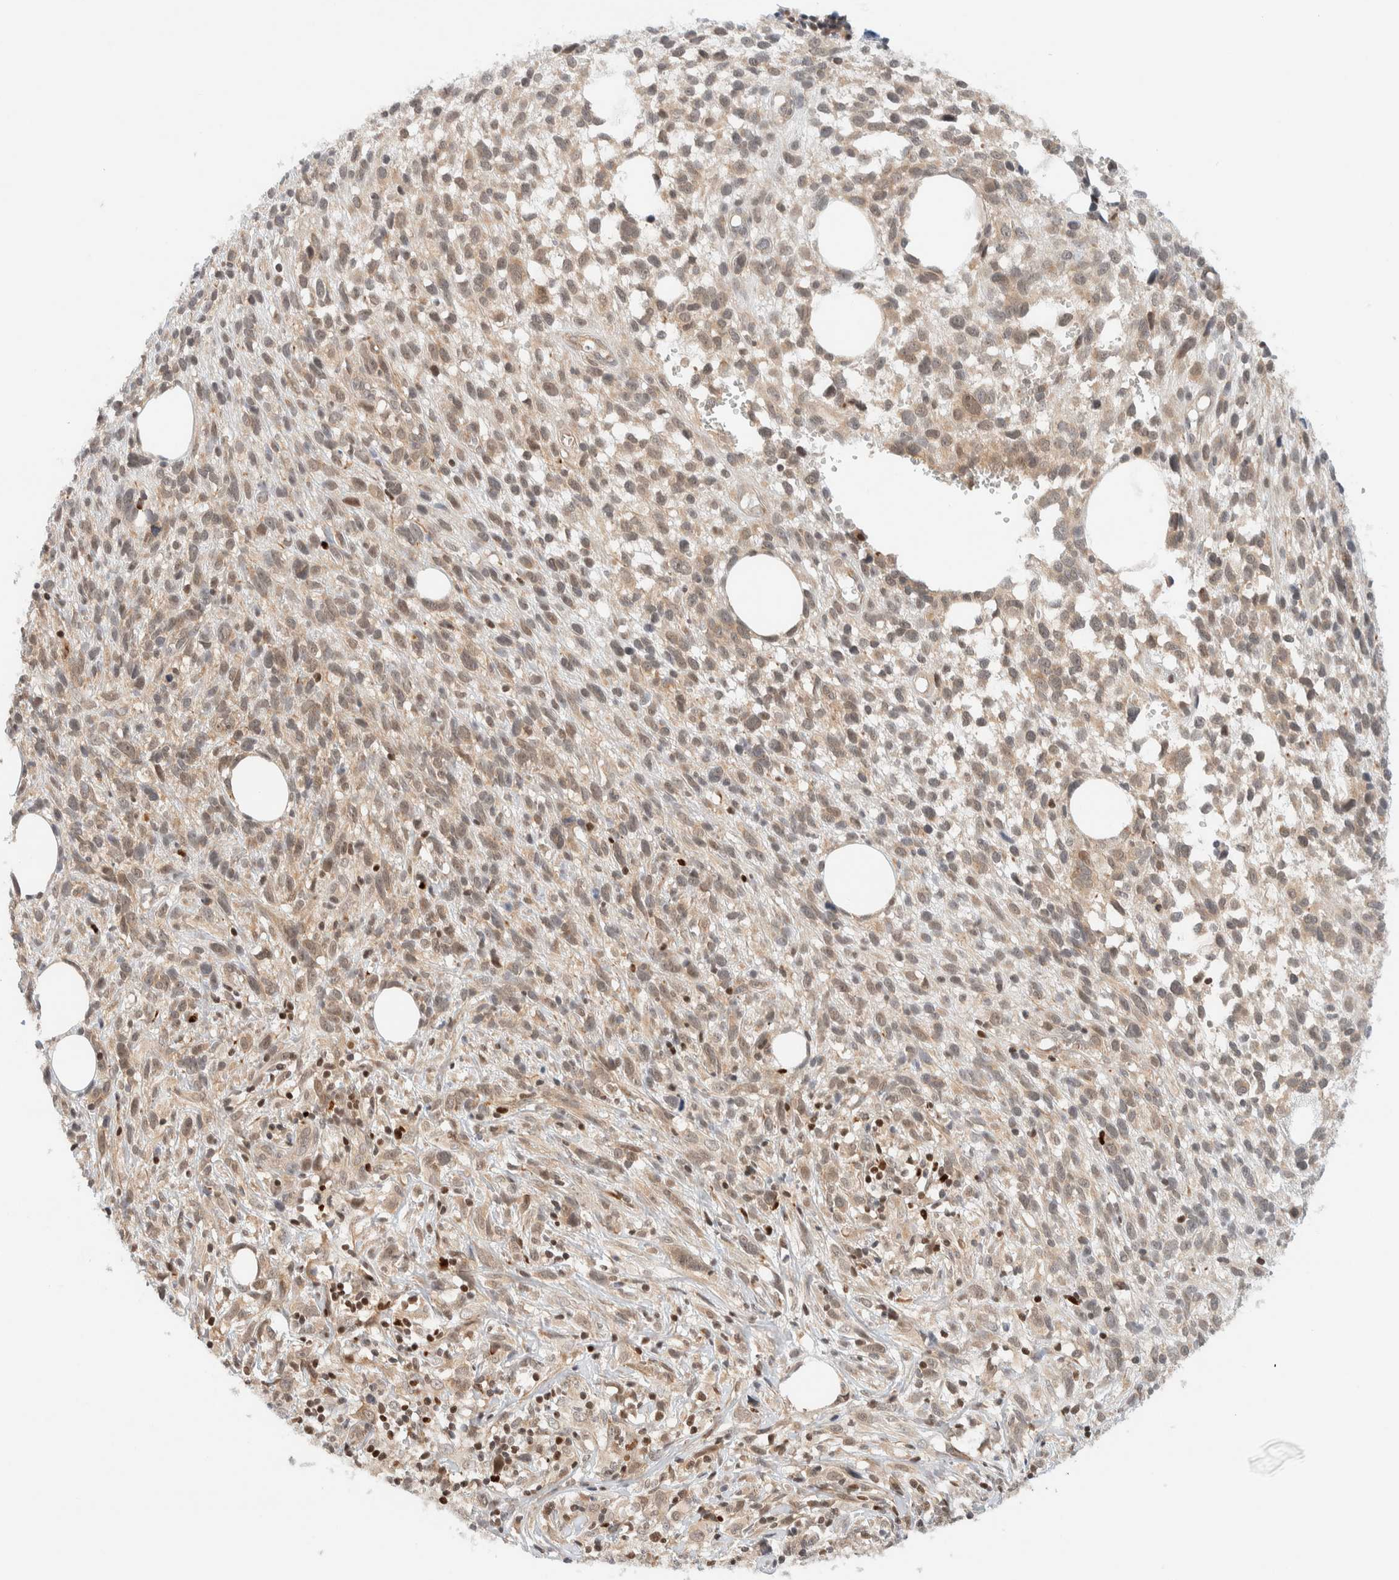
{"staining": {"intensity": "weak", "quantity": ">75%", "location": "cytoplasmic/membranous"}, "tissue": "melanoma", "cell_type": "Tumor cells", "image_type": "cancer", "snomed": [{"axis": "morphology", "description": "Malignant melanoma, NOS"}, {"axis": "topography", "description": "Skin"}], "caption": "Tumor cells display low levels of weak cytoplasmic/membranous positivity in about >75% of cells in human malignant melanoma.", "gene": "C8orf76", "patient": {"sex": "female", "age": 55}}